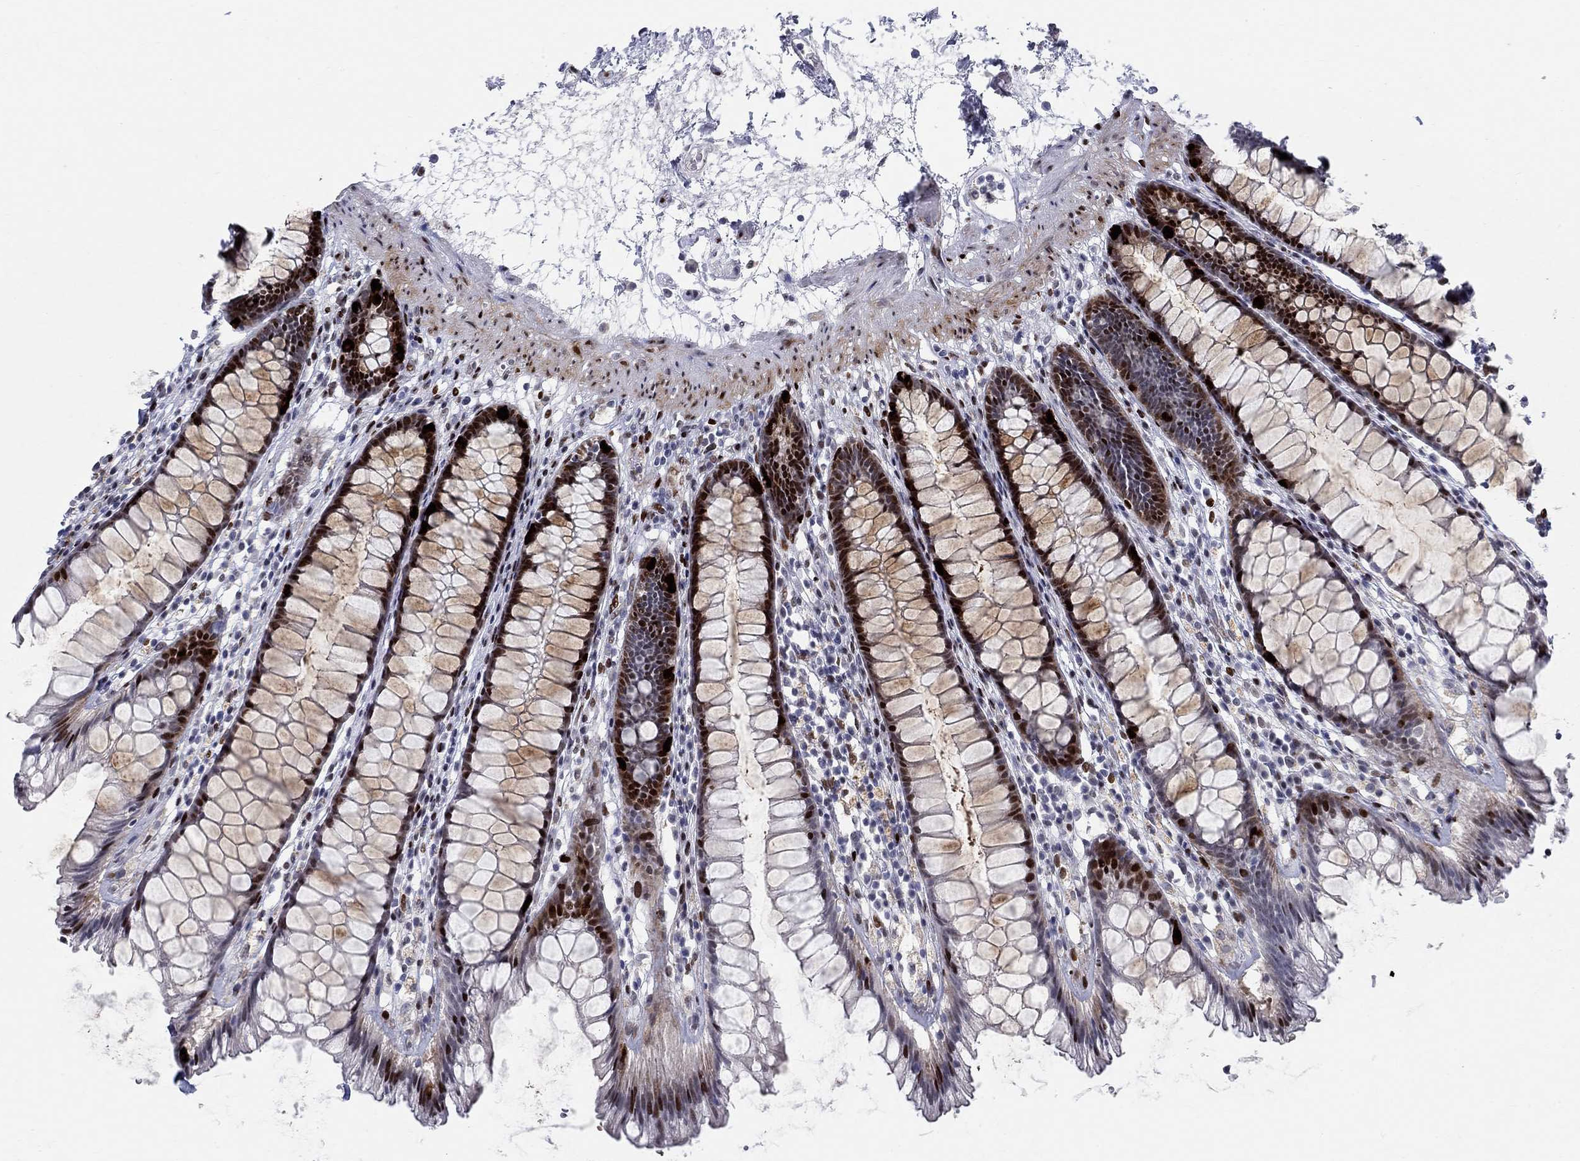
{"staining": {"intensity": "strong", "quantity": "25%-75%", "location": "nuclear"}, "tissue": "rectum", "cell_type": "Glandular cells", "image_type": "normal", "snomed": [{"axis": "morphology", "description": "Normal tissue, NOS"}, {"axis": "topography", "description": "Rectum"}], "caption": "Strong nuclear staining for a protein is present in about 25%-75% of glandular cells of normal rectum using immunohistochemistry (IHC).", "gene": "RAPGEF5", "patient": {"sex": "male", "age": 72}}